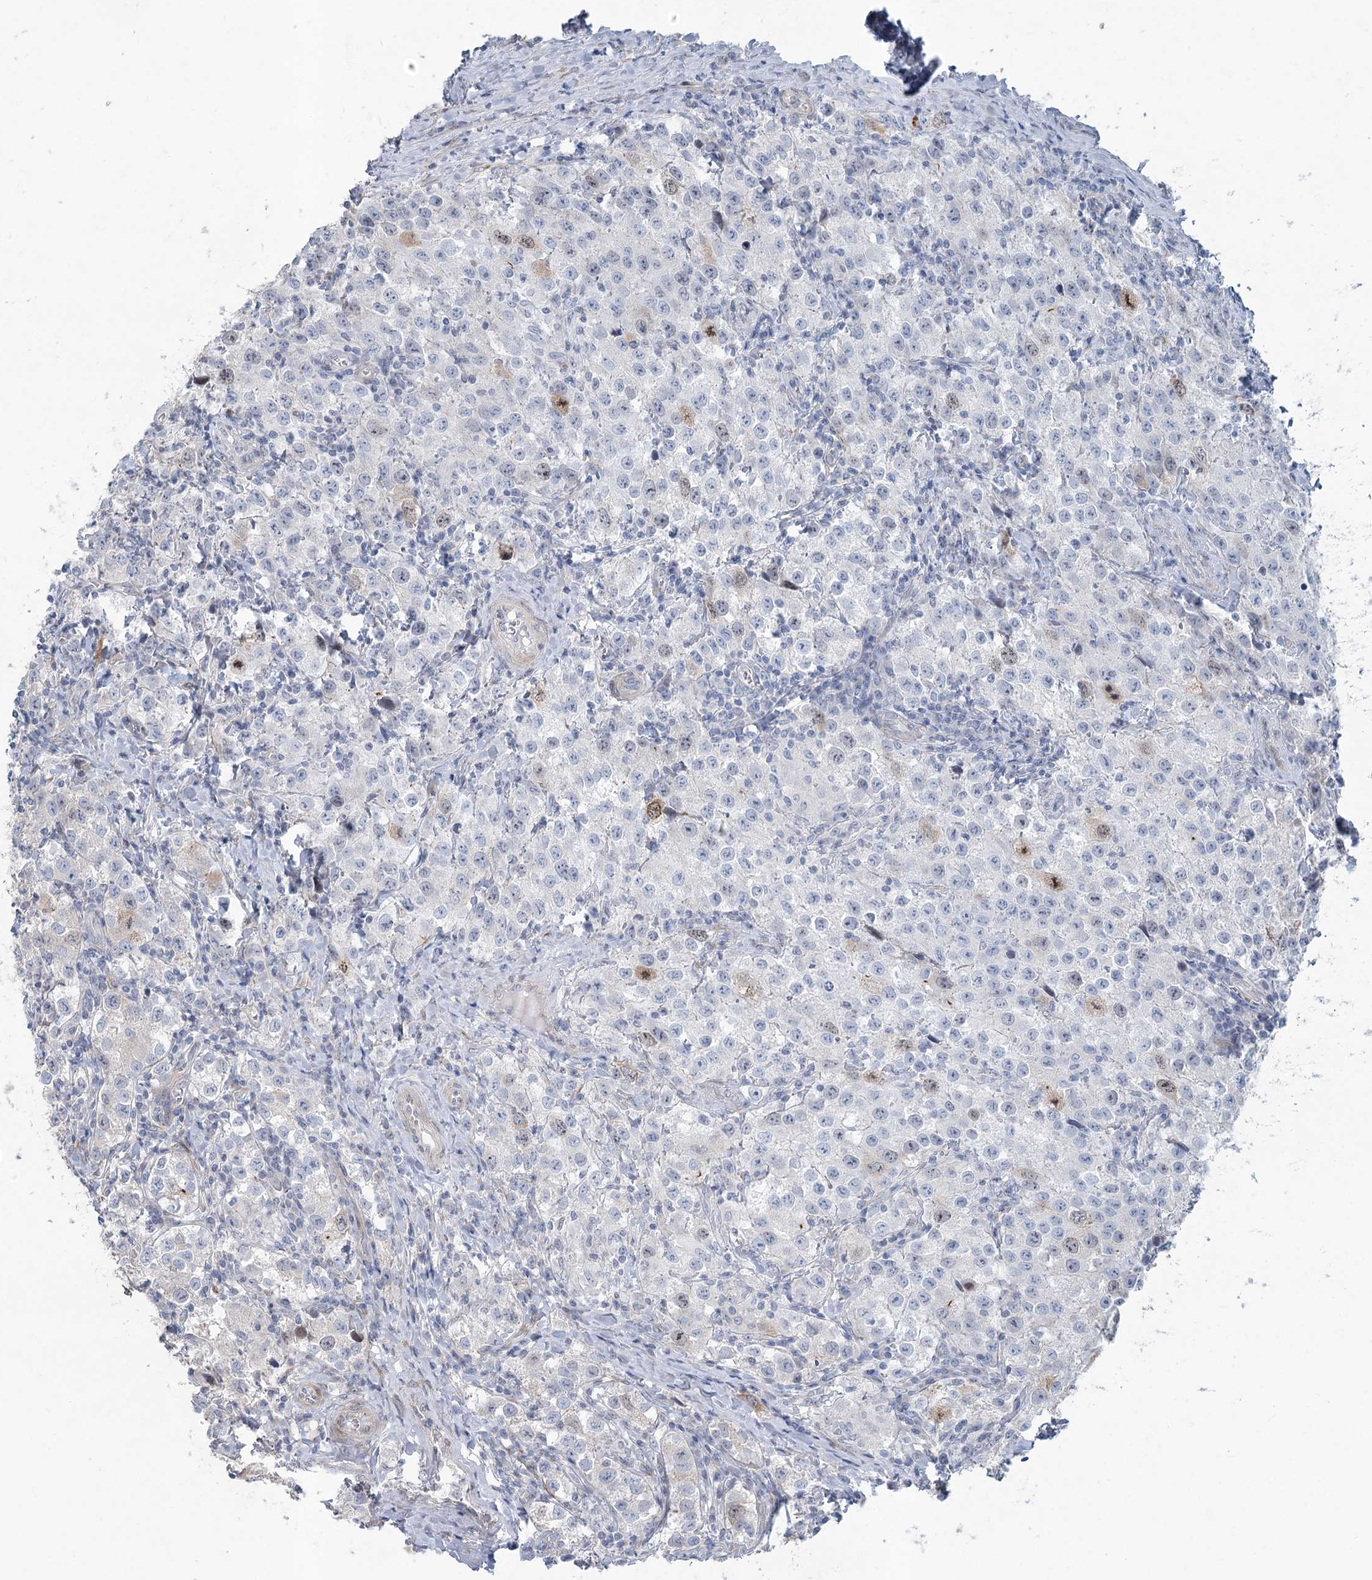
{"staining": {"intensity": "moderate", "quantity": "<25%", "location": "nuclear"}, "tissue": "testis cancer", "cell_type": "Tumor cells", "image_type": "cancer", "snomed": [{"axis": "morphology", "description": "Seminoma, NOS"}, {"axis": "morphology", "description": "Carcinoma, Embryonal, NOS"}, {"axis": "topography", "description": "Testis"}], "caption": "Moderate nuclear protein staining is present in about <25% of tumor cells in testis cancer (seminoma).", "gene": "ABITRAM", "patient": {"sex": "male", "age": 43}}